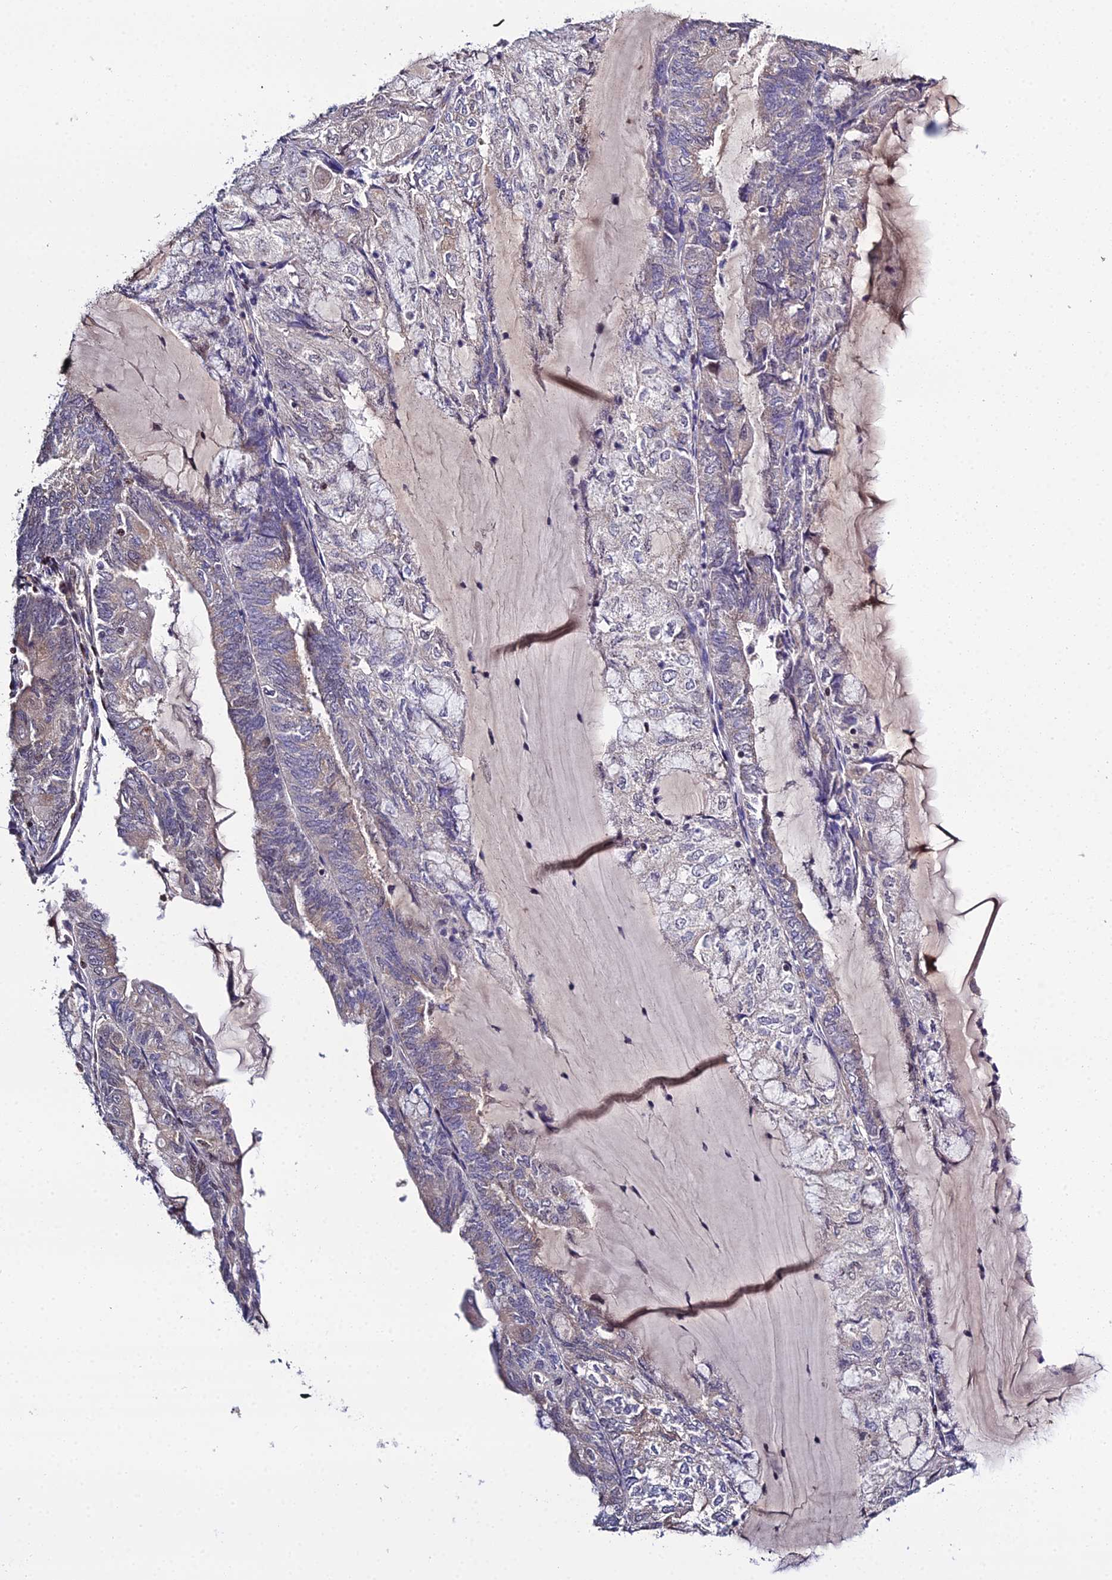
{"staining": {"intensity": "moderate", "quantity": "<25%", "location": "nuclear"}, "tissue": "endometrial cancer", "cell_type": "Tumor cells", "image_type": "cancer", "snomed": [{"axis": "morphology", "description": "Adenocarcinoma, NOS"}, {"axis": "topography", "description": "Endometrium"}], "caption": "Endometrial cancer (adenocarcinoma) stained with DAB immunohistochemistry shows low levels of moderate nuclear expression in approximately <25% of tumor cells.", "gene": "ARL2", "patient": {"sex": "female", "age": 81}}